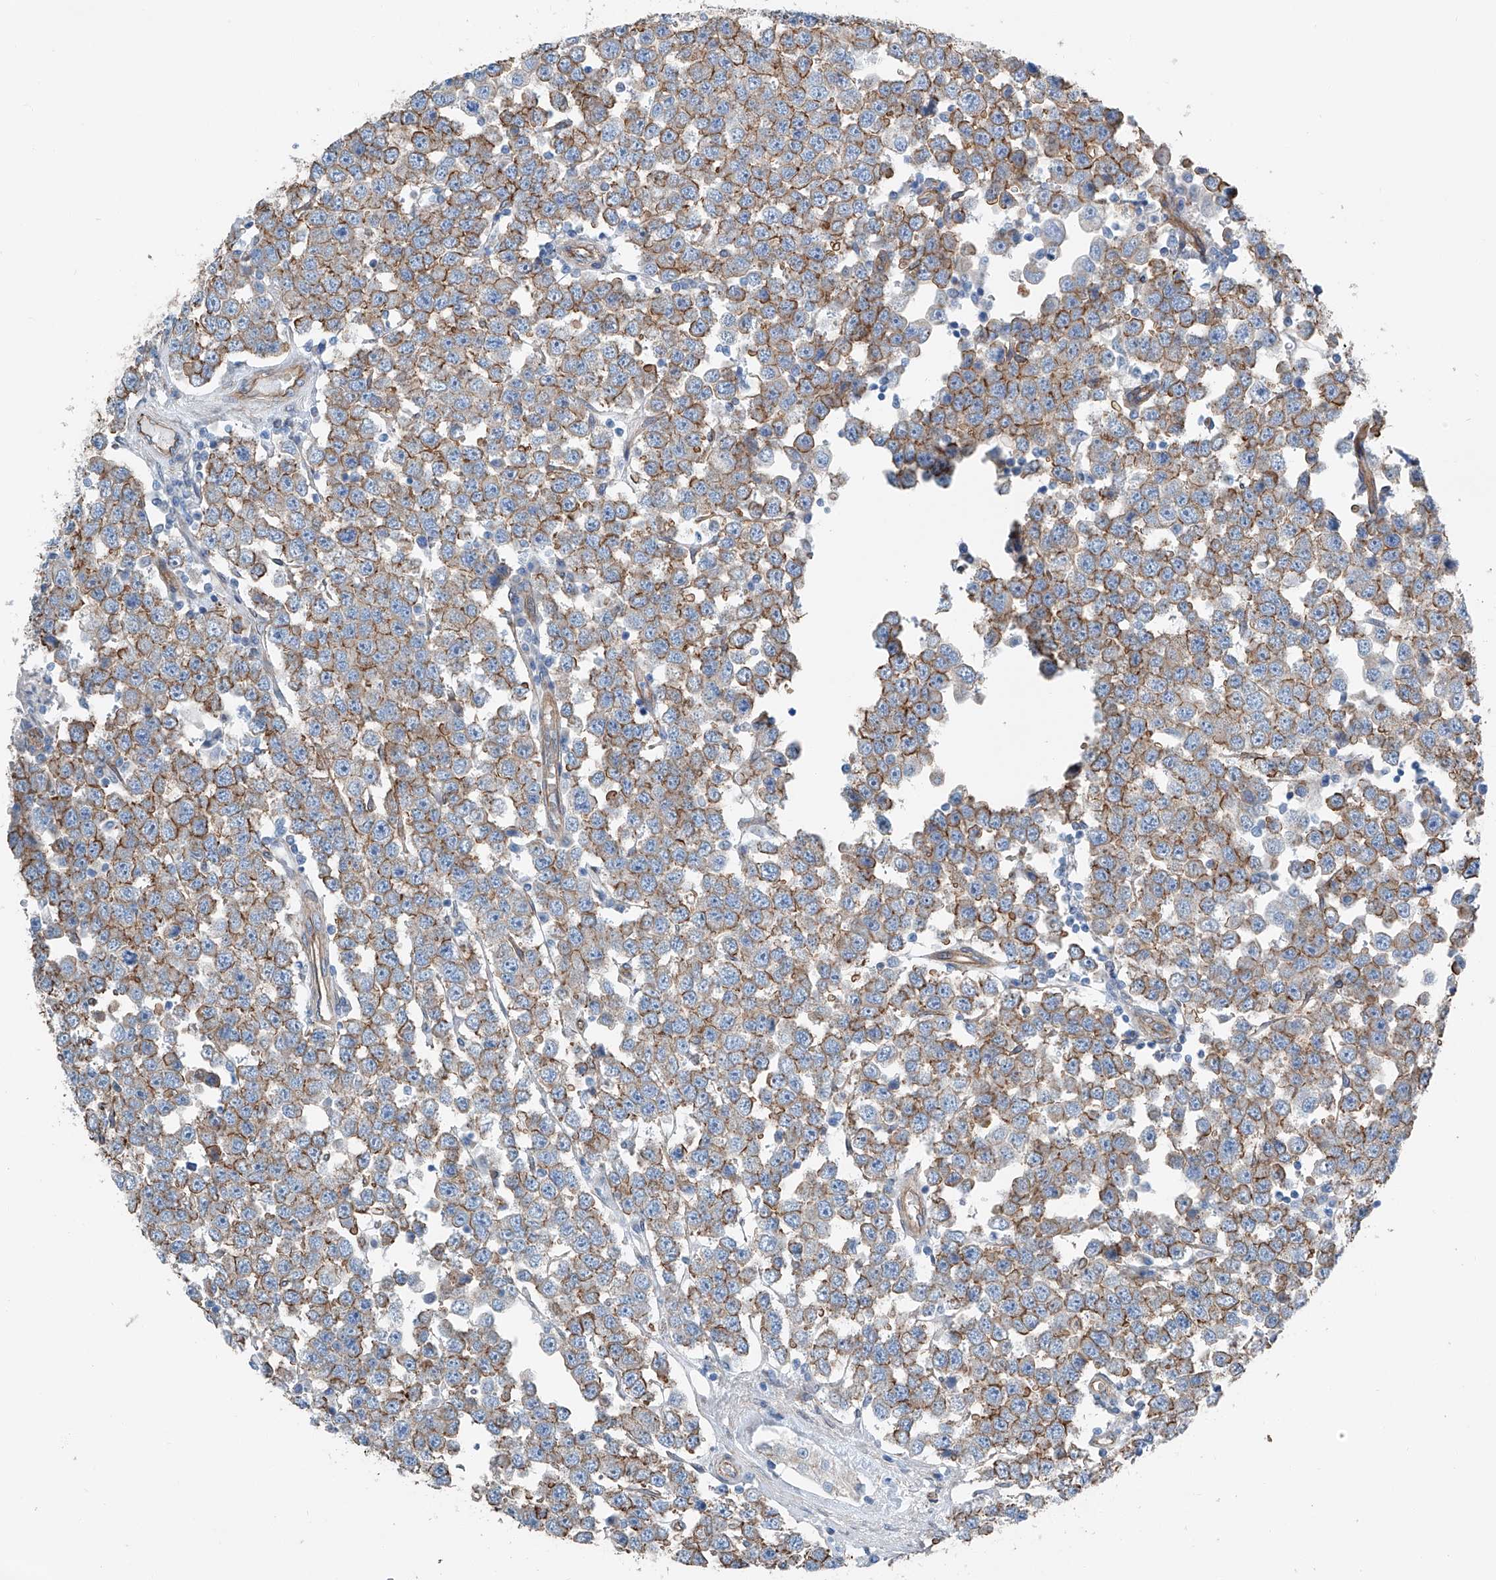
{"staining": {"intensity": "moderate", "quantity": ">75%", "location": "cytoplasmic/membranous"}, "tissue": "testis cancer", "cell_type": "Tumor cells", "image_type": "cancer", "snomed": [{"axis": "morphology", "description": "Seminoma, NOS"}, {"axis": "topography", "description": "Testis"}], "caption": "The histopathology image displays a brown stain indicating the presence of a protein in the cytoplasmic/membranous of tumor cells in testis seminoma. (Stains: DAB (3,3'-diaminobenzidine) in brown, nuclei in blue, Microscopy: brightfield microscopy at high magnification).", "gene": "THEMIS2", "patient": {"sex": "male", "age": 28}}